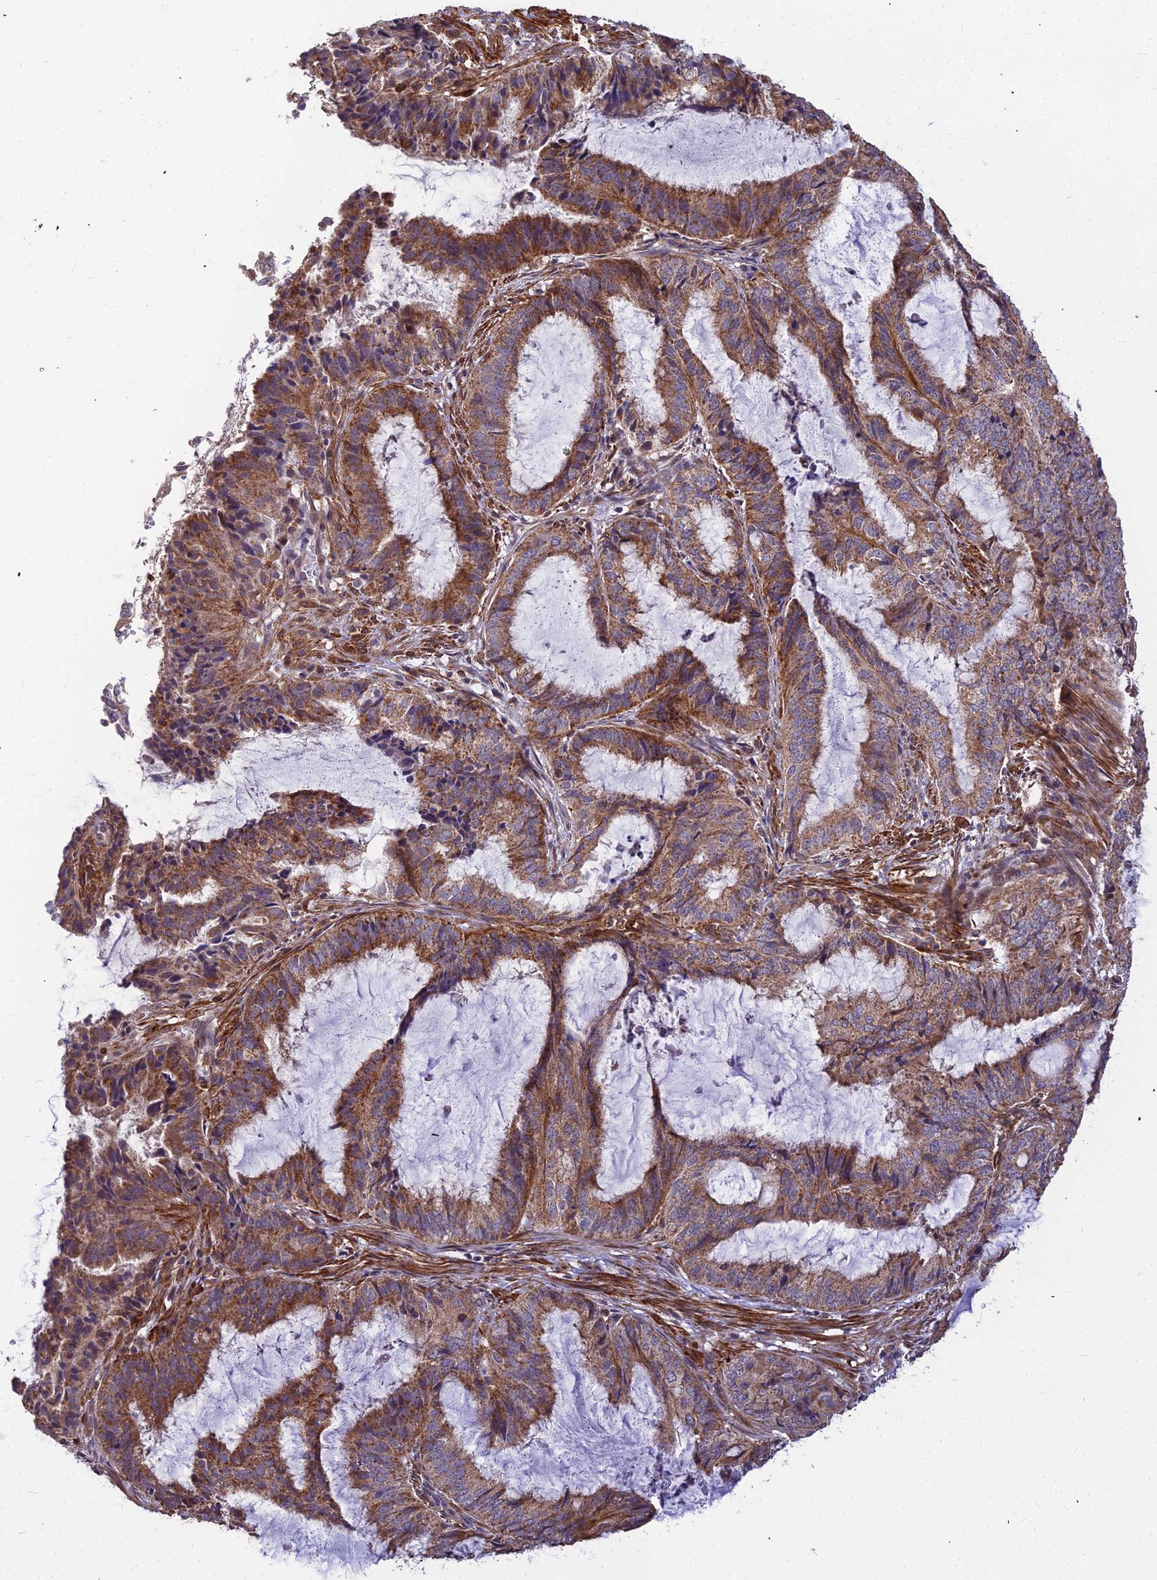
{"staining": {"intensity": "moderate", "quantity": ">75%", "location": "cytoplasmic/membranous"}, "tissue": "endometrial cancer", "cell_type": "Tumor cells", "image_type": "cancer", "snomed": [{"axis": "morphology", "description": "Adenocarcinoma, NOS"}, {"axis": "topography", "description": "Endometrium"}], "caption": "Endometrial cancer stained with a brown dye exhibits moderate cytoplasmic/membranous positive expression in approximately >75% of tumor cells.", "gene": "LEKR1", "patient": {"sex": "female", "age": 51}}